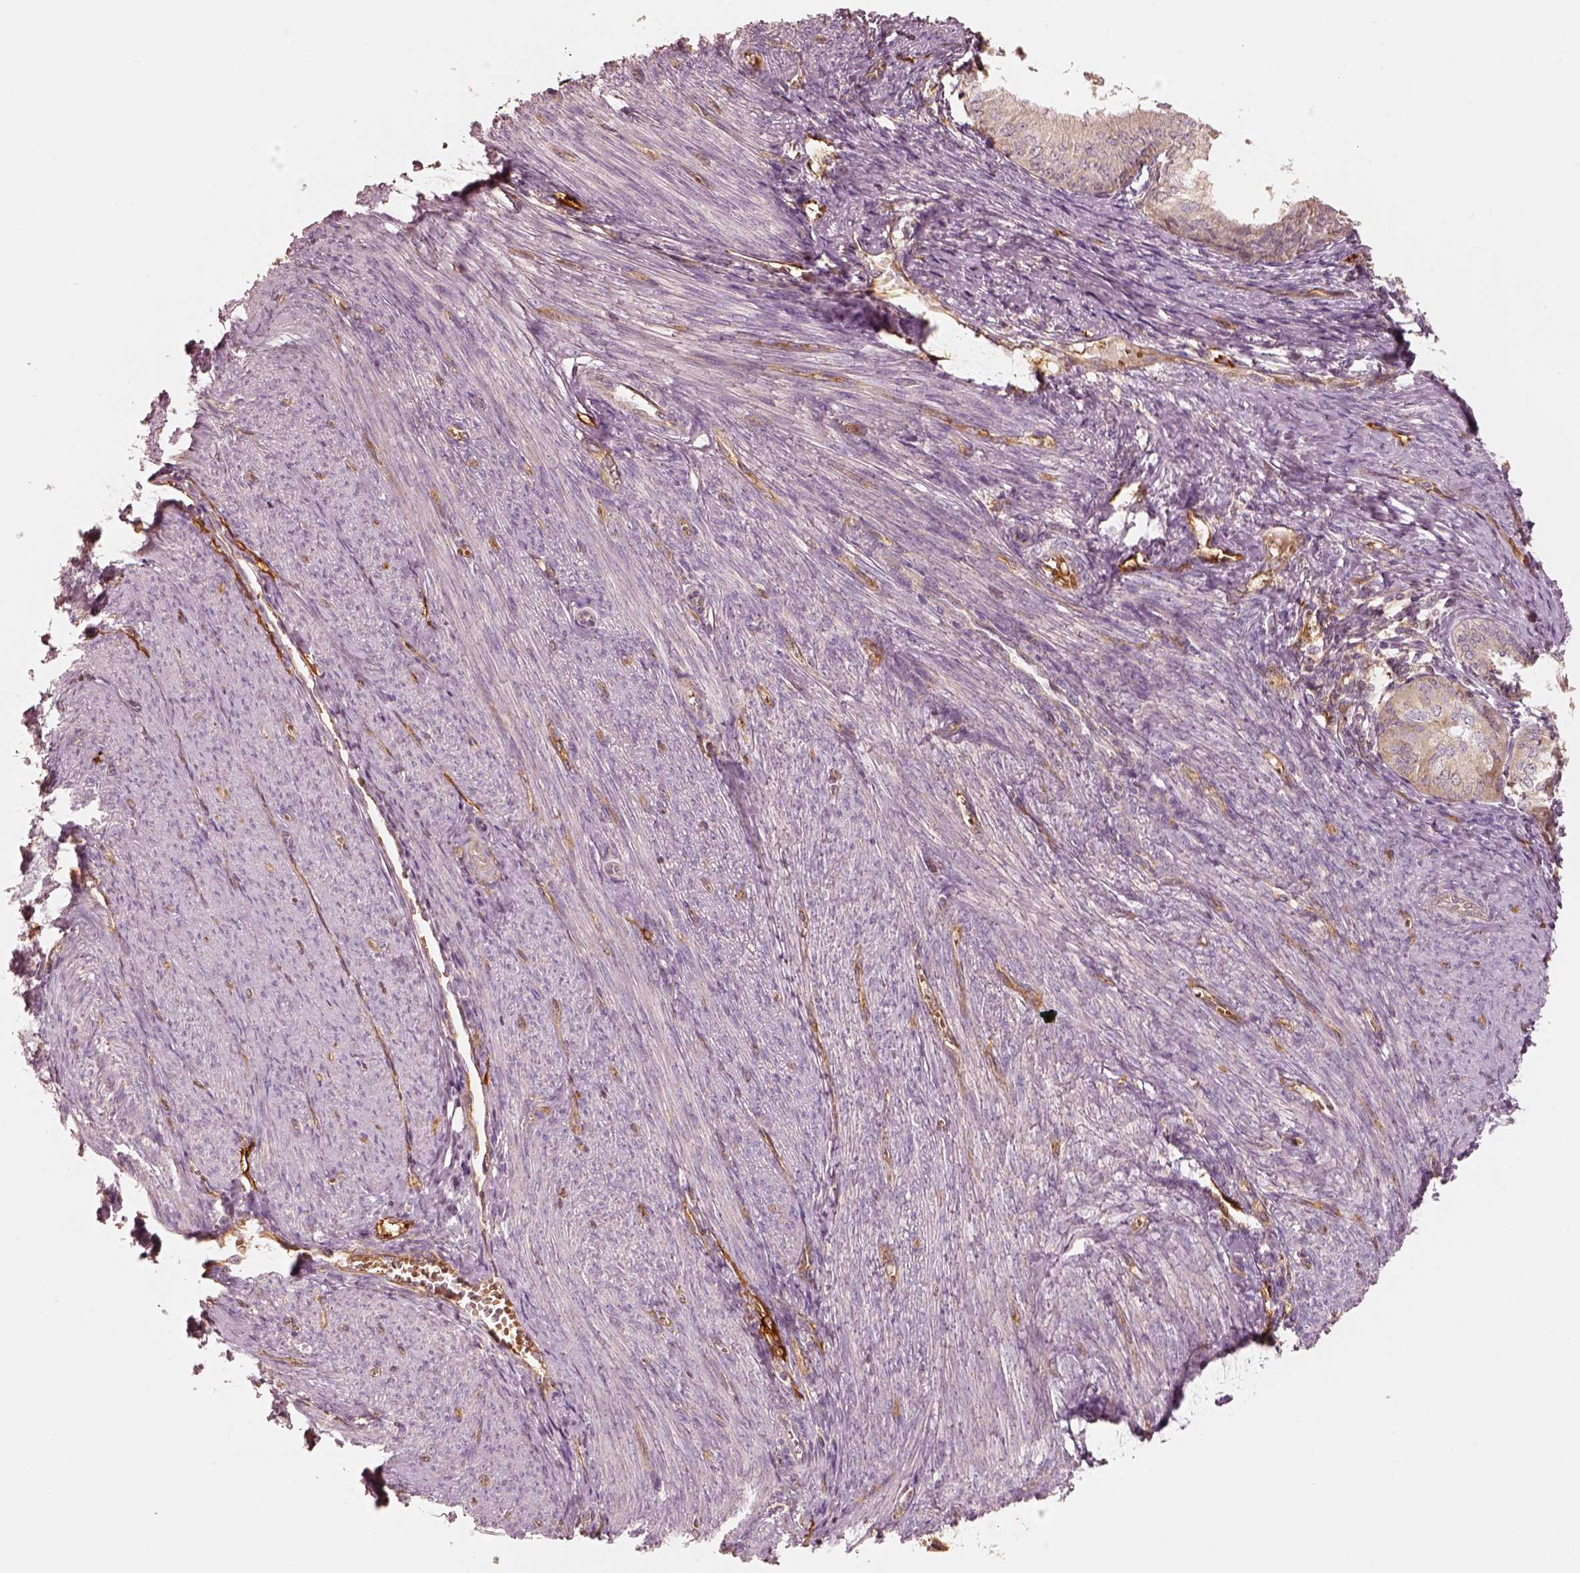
{"staining": {"intensity": "weak", "quantity": ">75%", "location": "cytoplasmic/membranous"}, "tissue": "endometrial cancer", "cell_type": "Tumor cells", "image_type": "cancer", "snomed": [{"axis": "morphology", "description": "Adenocarcinoma, NOS"}, {"axis": "topography", "description": "Endometrium"}], "caption": "Immunohistochemical staining of endometrial adenocarcinoma reveals weak cytoplasmic/membranous protein expression in approximately >75% of tumor cells.", "gene": "FSCN1", "patient": {"sex": "female", "age": 58}}